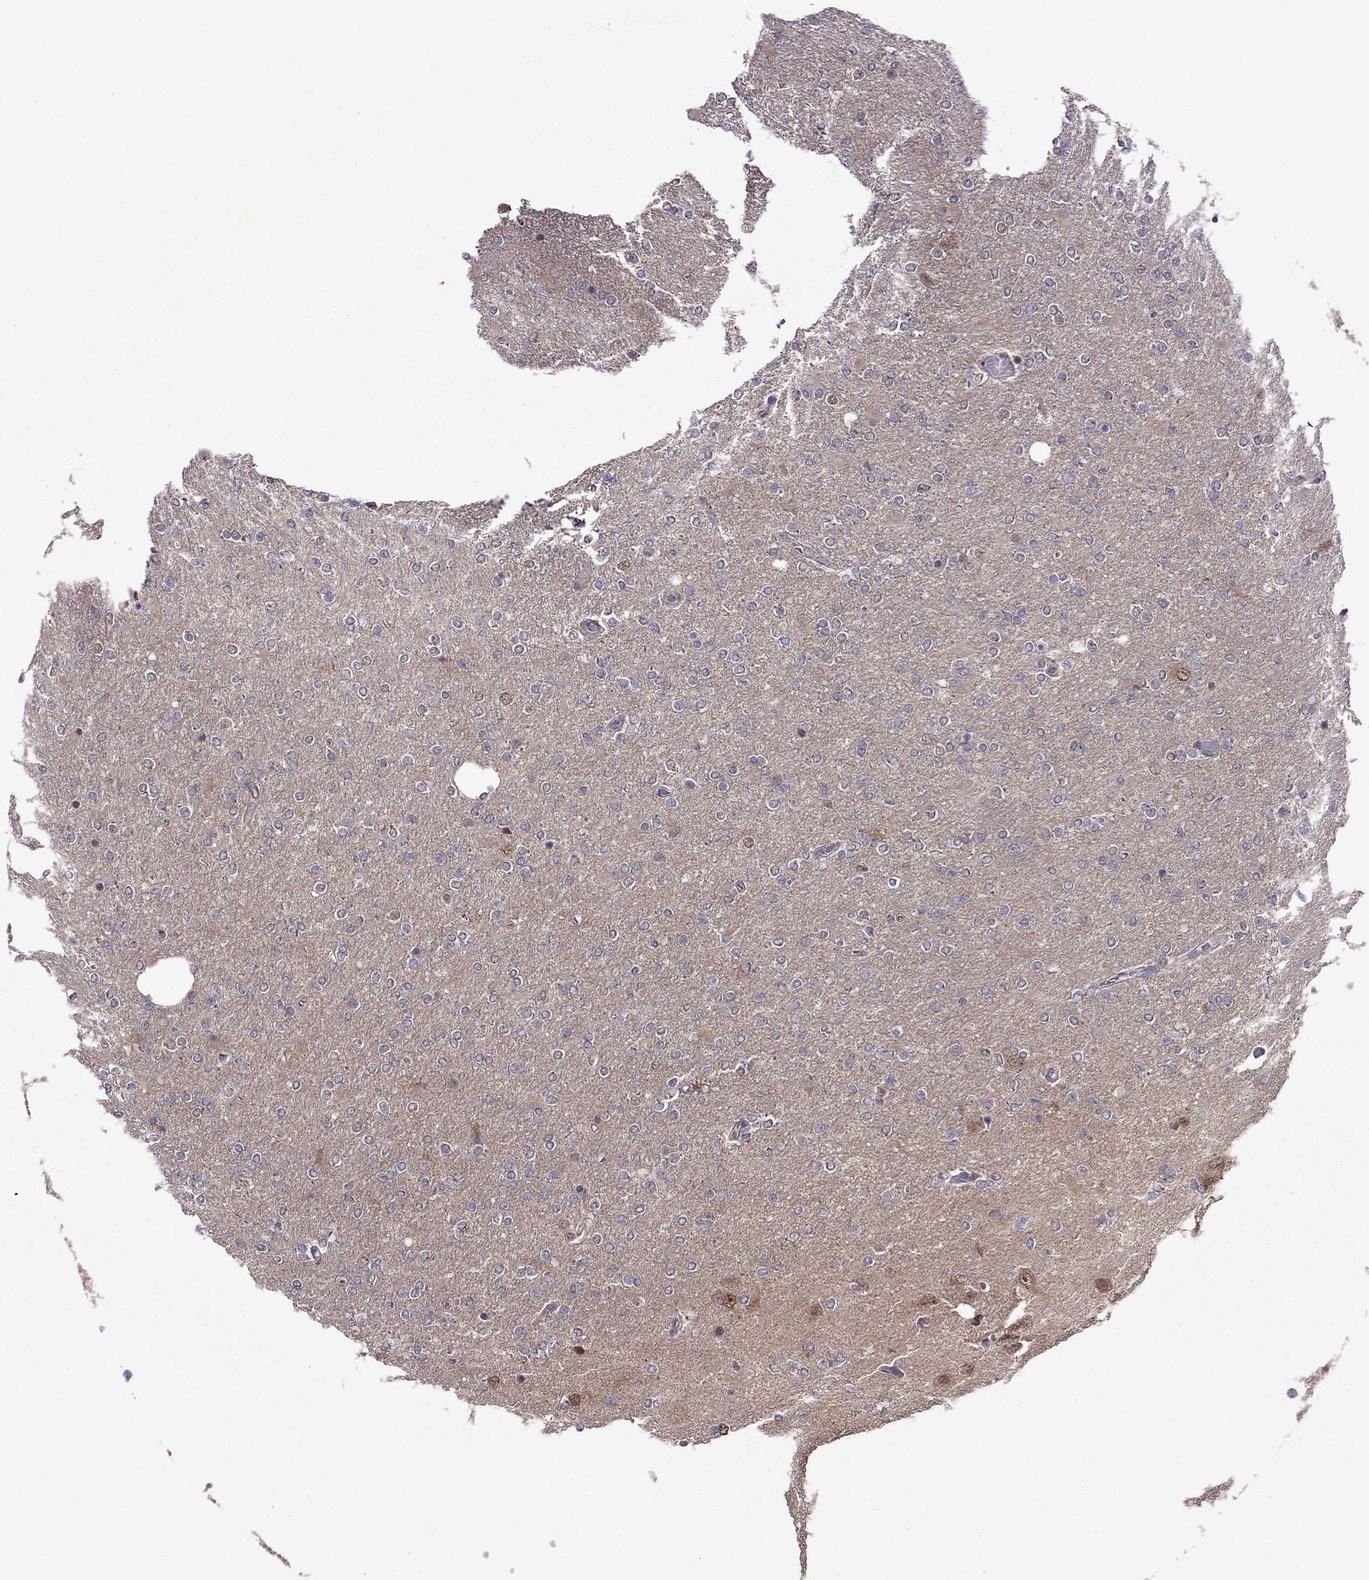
{"staining": {"intensity": "negative", "quantity": "none", "location": "none"}, "tissue": "glioma", "cell_type": "Tumor cells", "image_type": "cancer", "snomed": [{"axis": "morphology", "description": "Glioma, malignant, High grade"}, {"axis": "topography", "description": "Cerebral cortex"}], "caption": "Micrograph shows no significant protein positivity in tumor cells of malignant glioma (high-grade). (IHC, brightfield microscopy, high magnification).", "gene": "CDK5", "patient": {"sex": "male", "age": 70}}